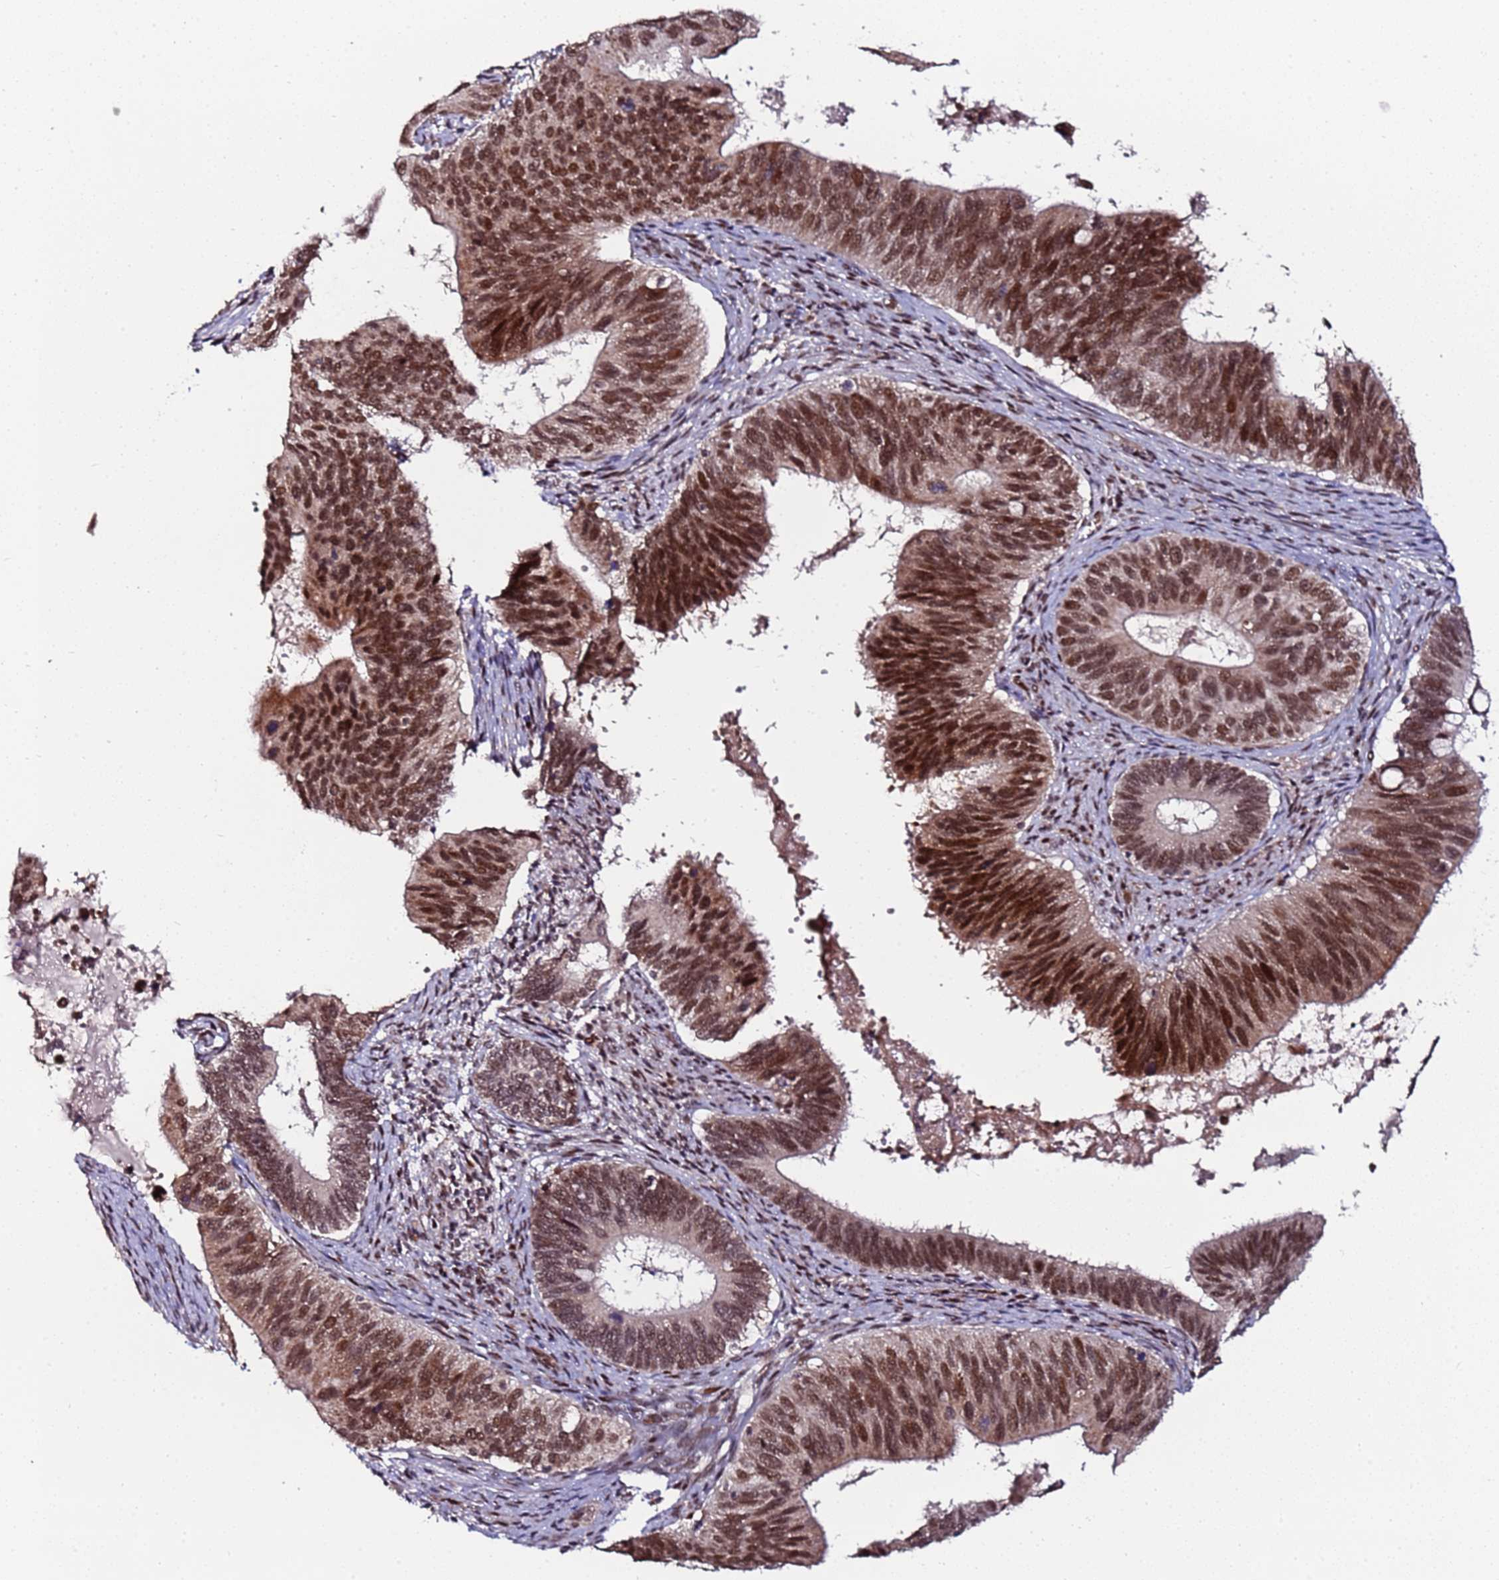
{"staining": {"intensity": "moderate", "quantity": ">75%", "location": "nuclear"}, "tissue": "cervical cancer", "cell_type": "Tumor cells", "image_type": "cancer", "snomed": [{"axis": "morphology", "description": "Adenocarcinoma, NOS"}, {"axis": "topography", "description": "Cervix"}], "caption": "Cervical cancer (adenocarcinoma) stained with a brown dye exhibits moderate nuclear positive staining in approximately >75% of tumor cells.", "gene": "PPM1H", "patient": {"sex": "female", "age": 42}}